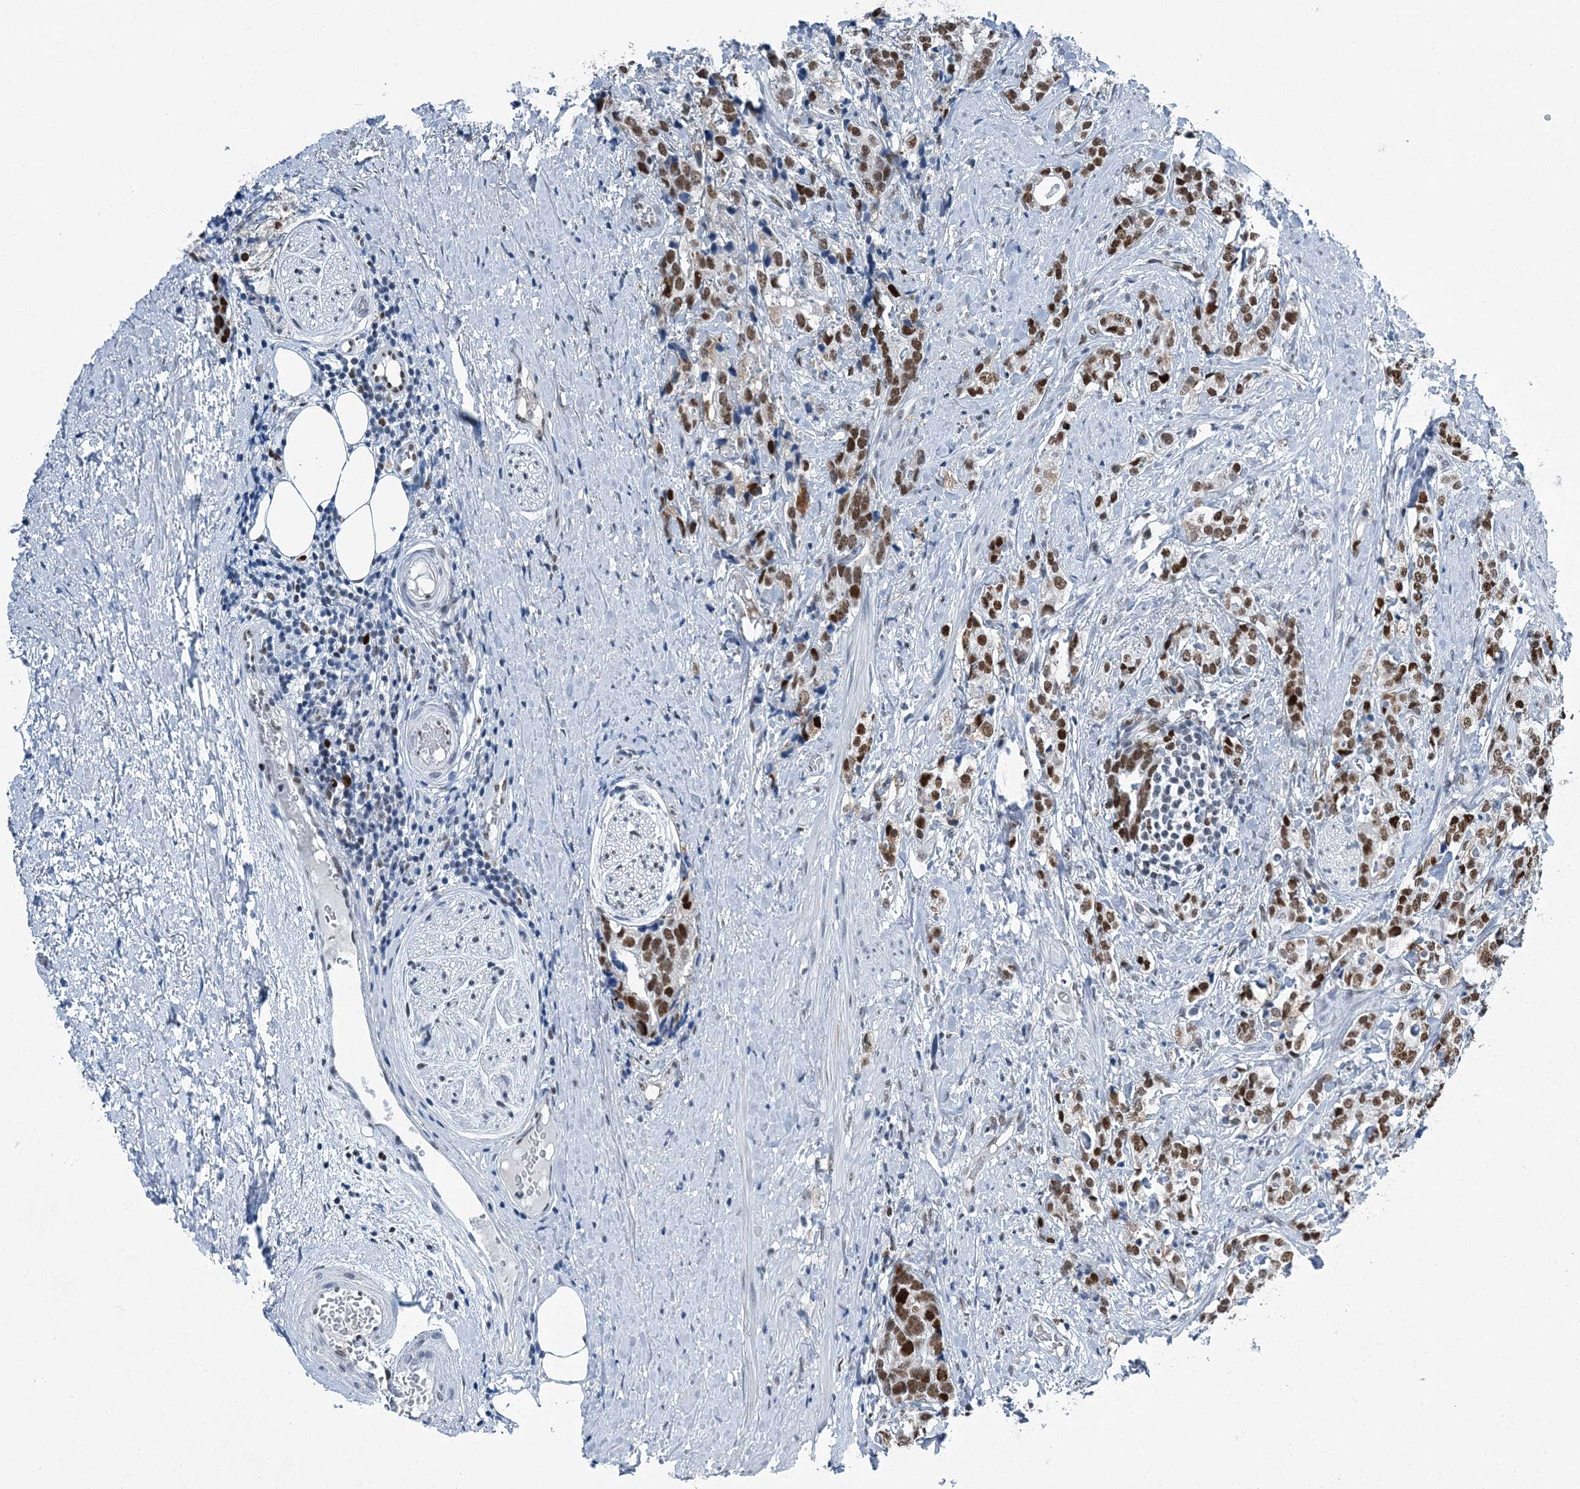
{"staining": {"intensity": "strong", "quantity": "25%-75%", "location": "nuclear"}, "tissue": "prostate cancer", "cell_type": "Tumor cells", "image_type": "cancer", "snomed": [{"axis": "morphology", "description": "Adenocarcinoma, High grade"}, {"axis": "topography", "description": "Prostate"}], "caption": "Immunohistochemical staining of human prostate cancer (high-grade adenocarcinoma) demonstrates strong nuclear protein positivity in approximately 25%-75% of tumor cells.", "gene": "HAT1", "patient": {"sex": "male", "age": 69}}